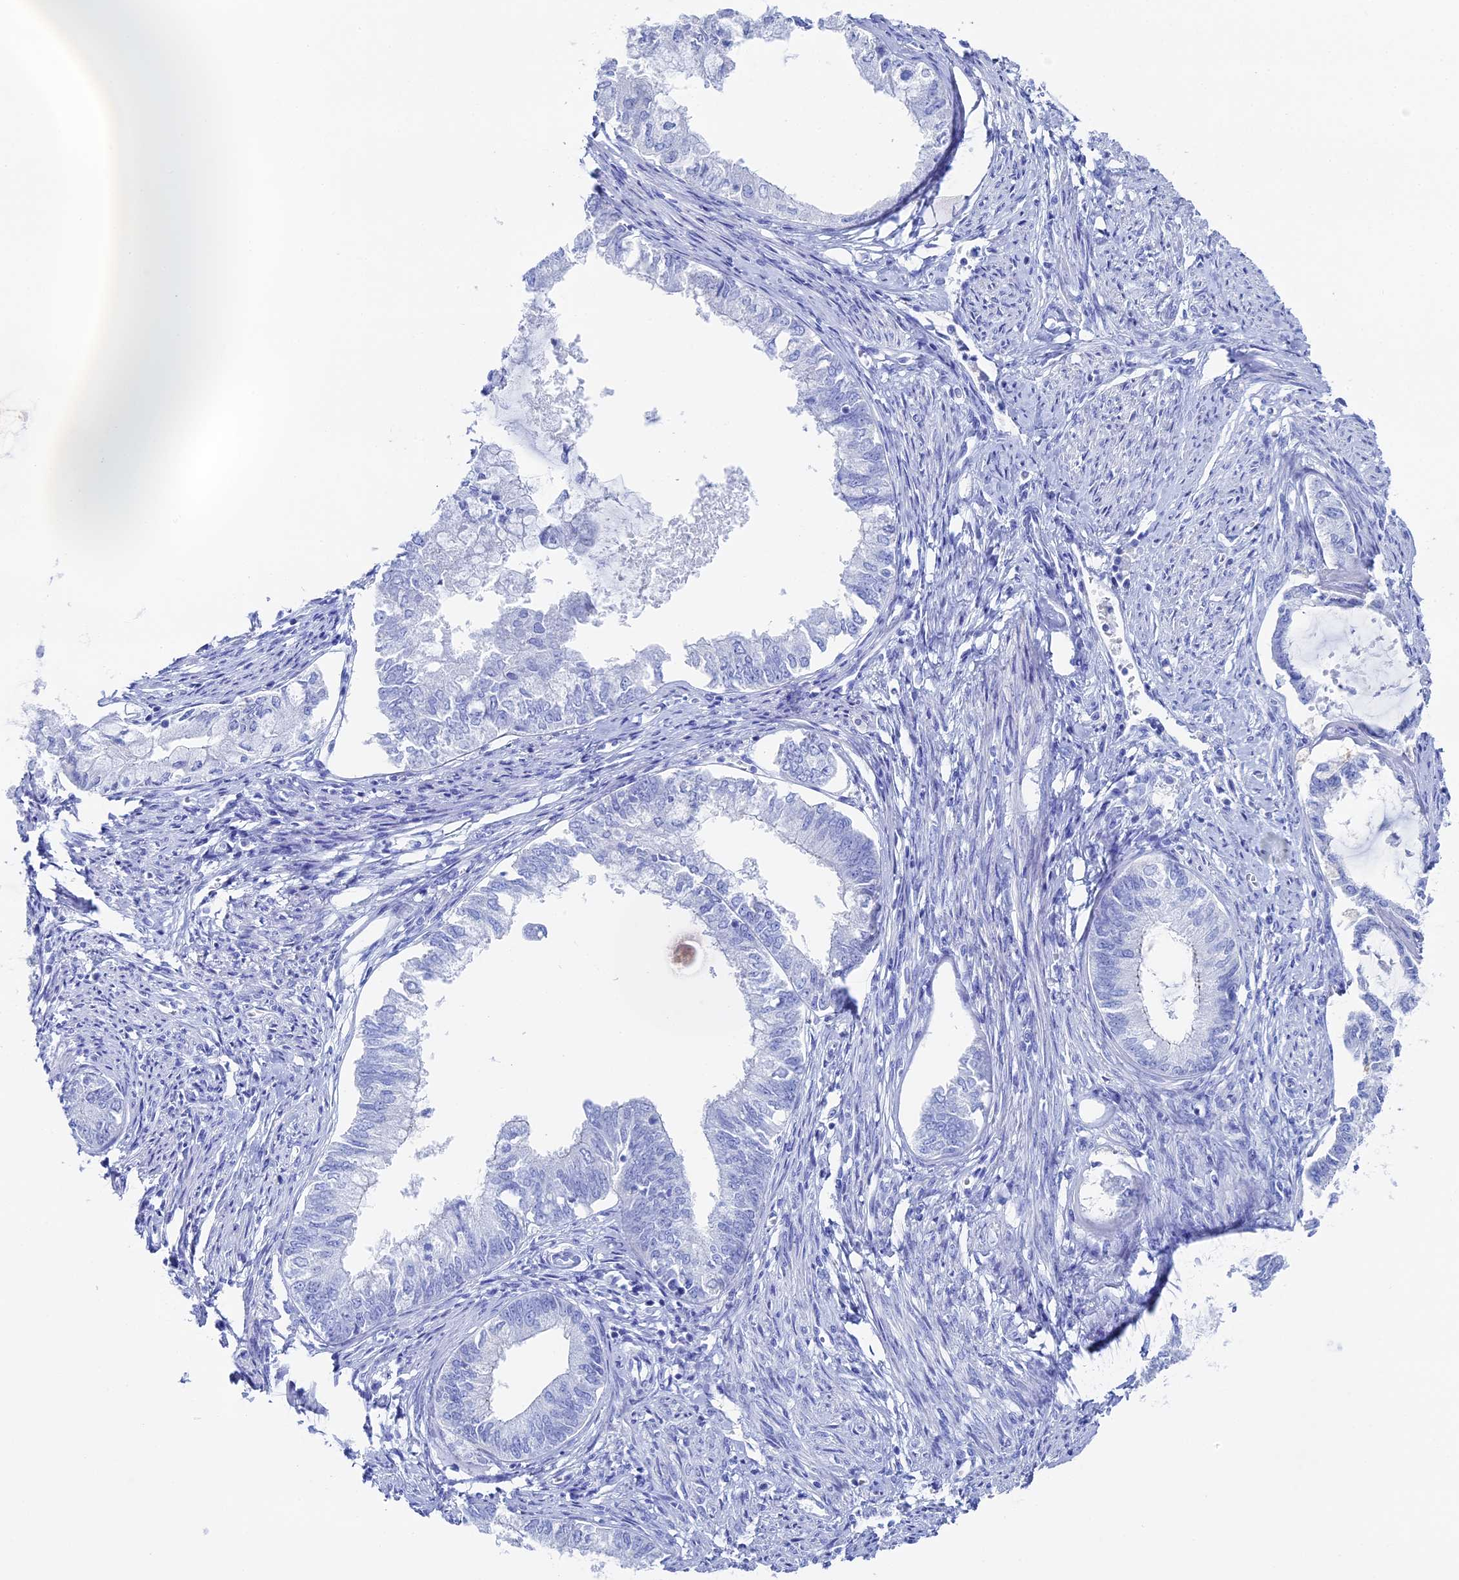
{"staining": {"intensity": "negative", "quantity": "none", "location": "none"}, "tissue": "endometrial cancer", "cell_type": "Tumor cells", "image_type": "cancer", "snomed": [{"axis": "morphology", "description": "Adenocarcinoma, NOS"}, {"axis": "topography", "description": "Endometrium"}], "caption": "Immunohistochemistry (IHC) micrograph of neoplastic tissue: adenocarcinoma (endometrial) stained with DAB displays no significant protein staining in tumor cells.", "gene": "UNC119", "patient": {"sex": "female", "age": 86}}